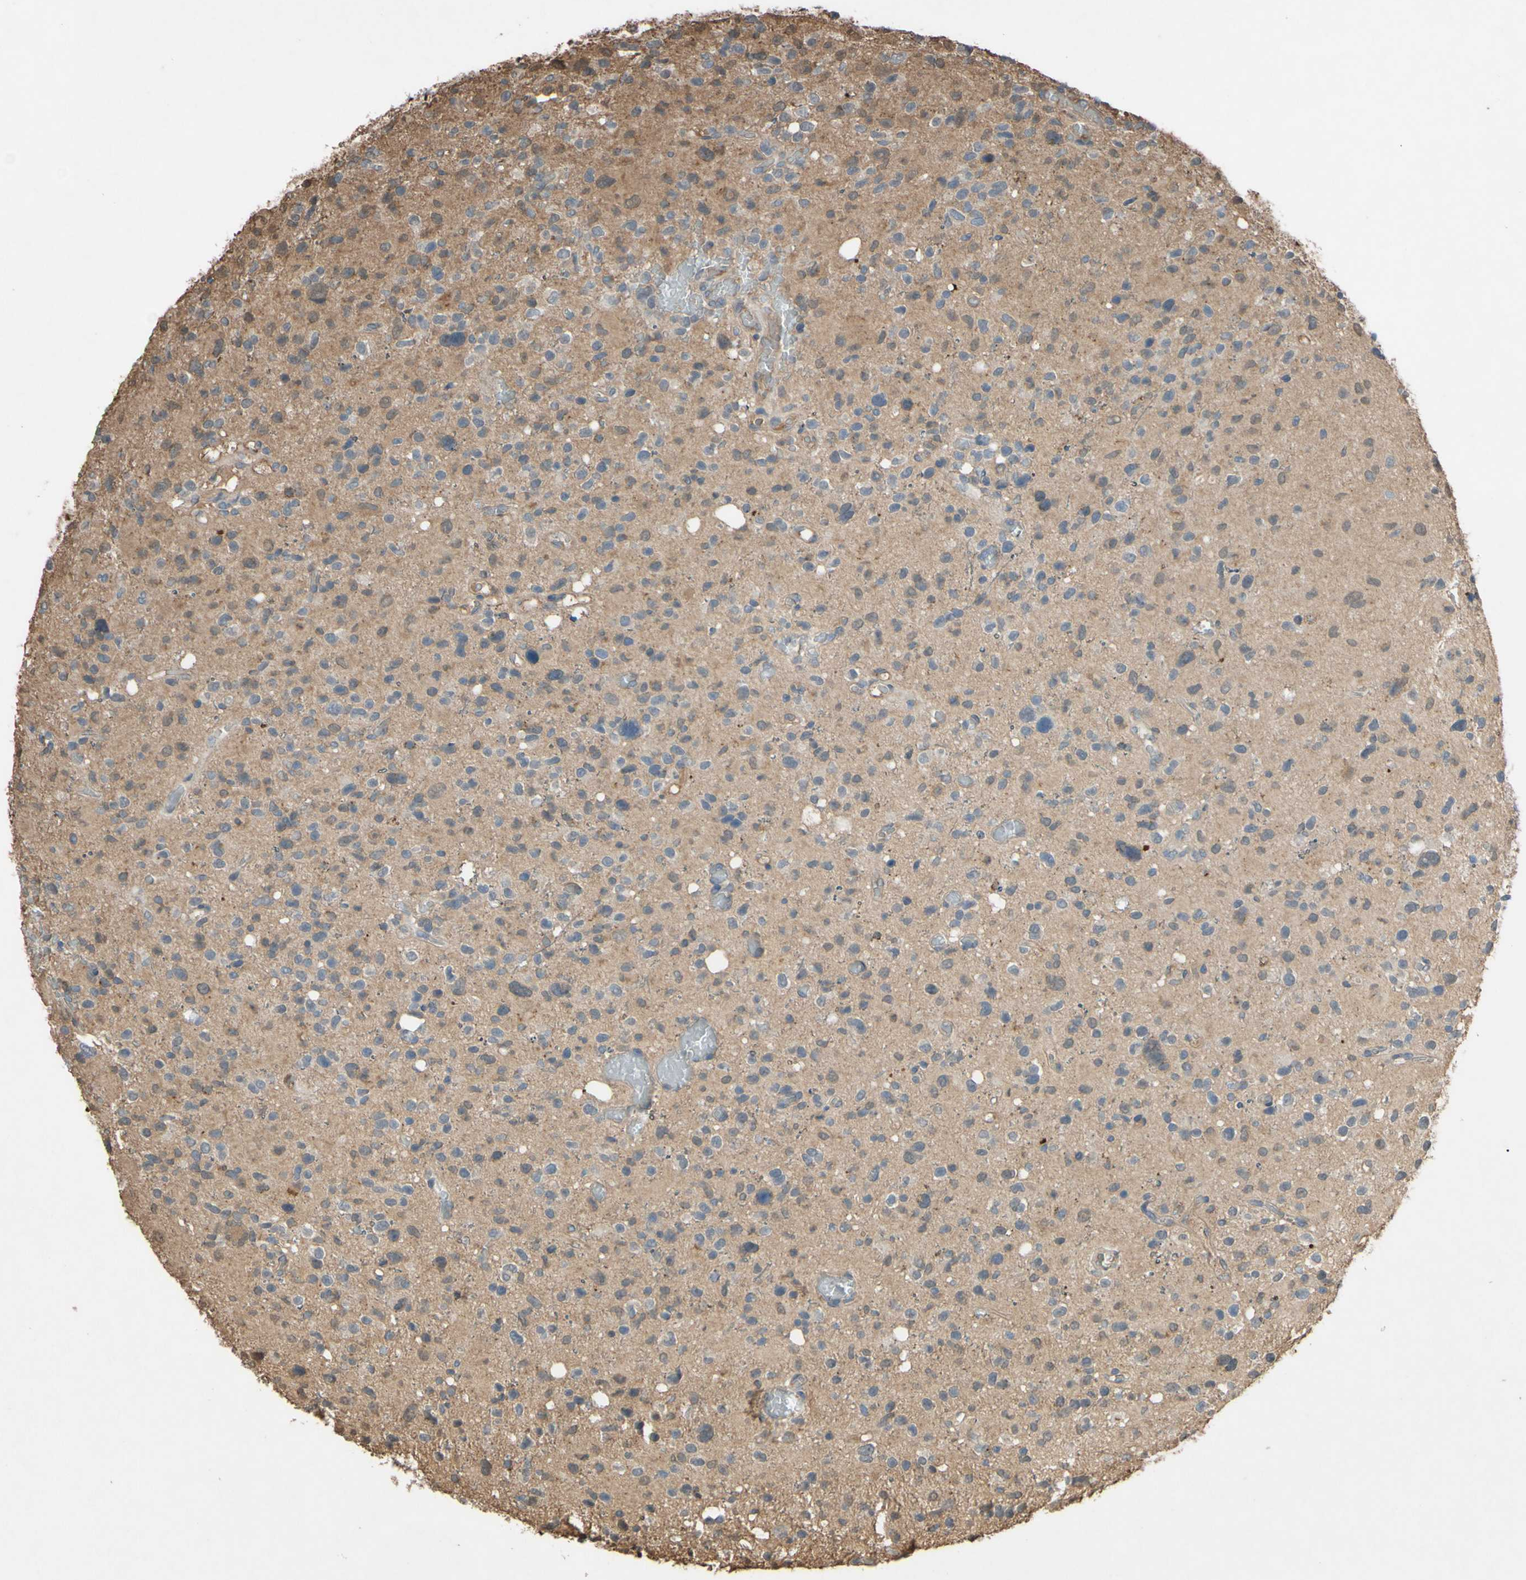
{"staining": {"intensity": "weak", "quantity": "25%-75%", "location": "cytoplasmic/membranous"}, "tissue": "glioma", "cell_type": "Tumor cells", "image_type": "cancer", "snomed": [{"axis": "morphology", "description": "Glioma, malignant, High grade"}, {"axis": "topography", "description": "Brain"}], "caption": "Glioma was stained to show a protein in brown. There is low levels of weak cytoplasmic/membranous positivity in approximately 25%-75% of tumor cells.", "gene": "PTGDS", "patient": {"sex": "male", "age": 48}}